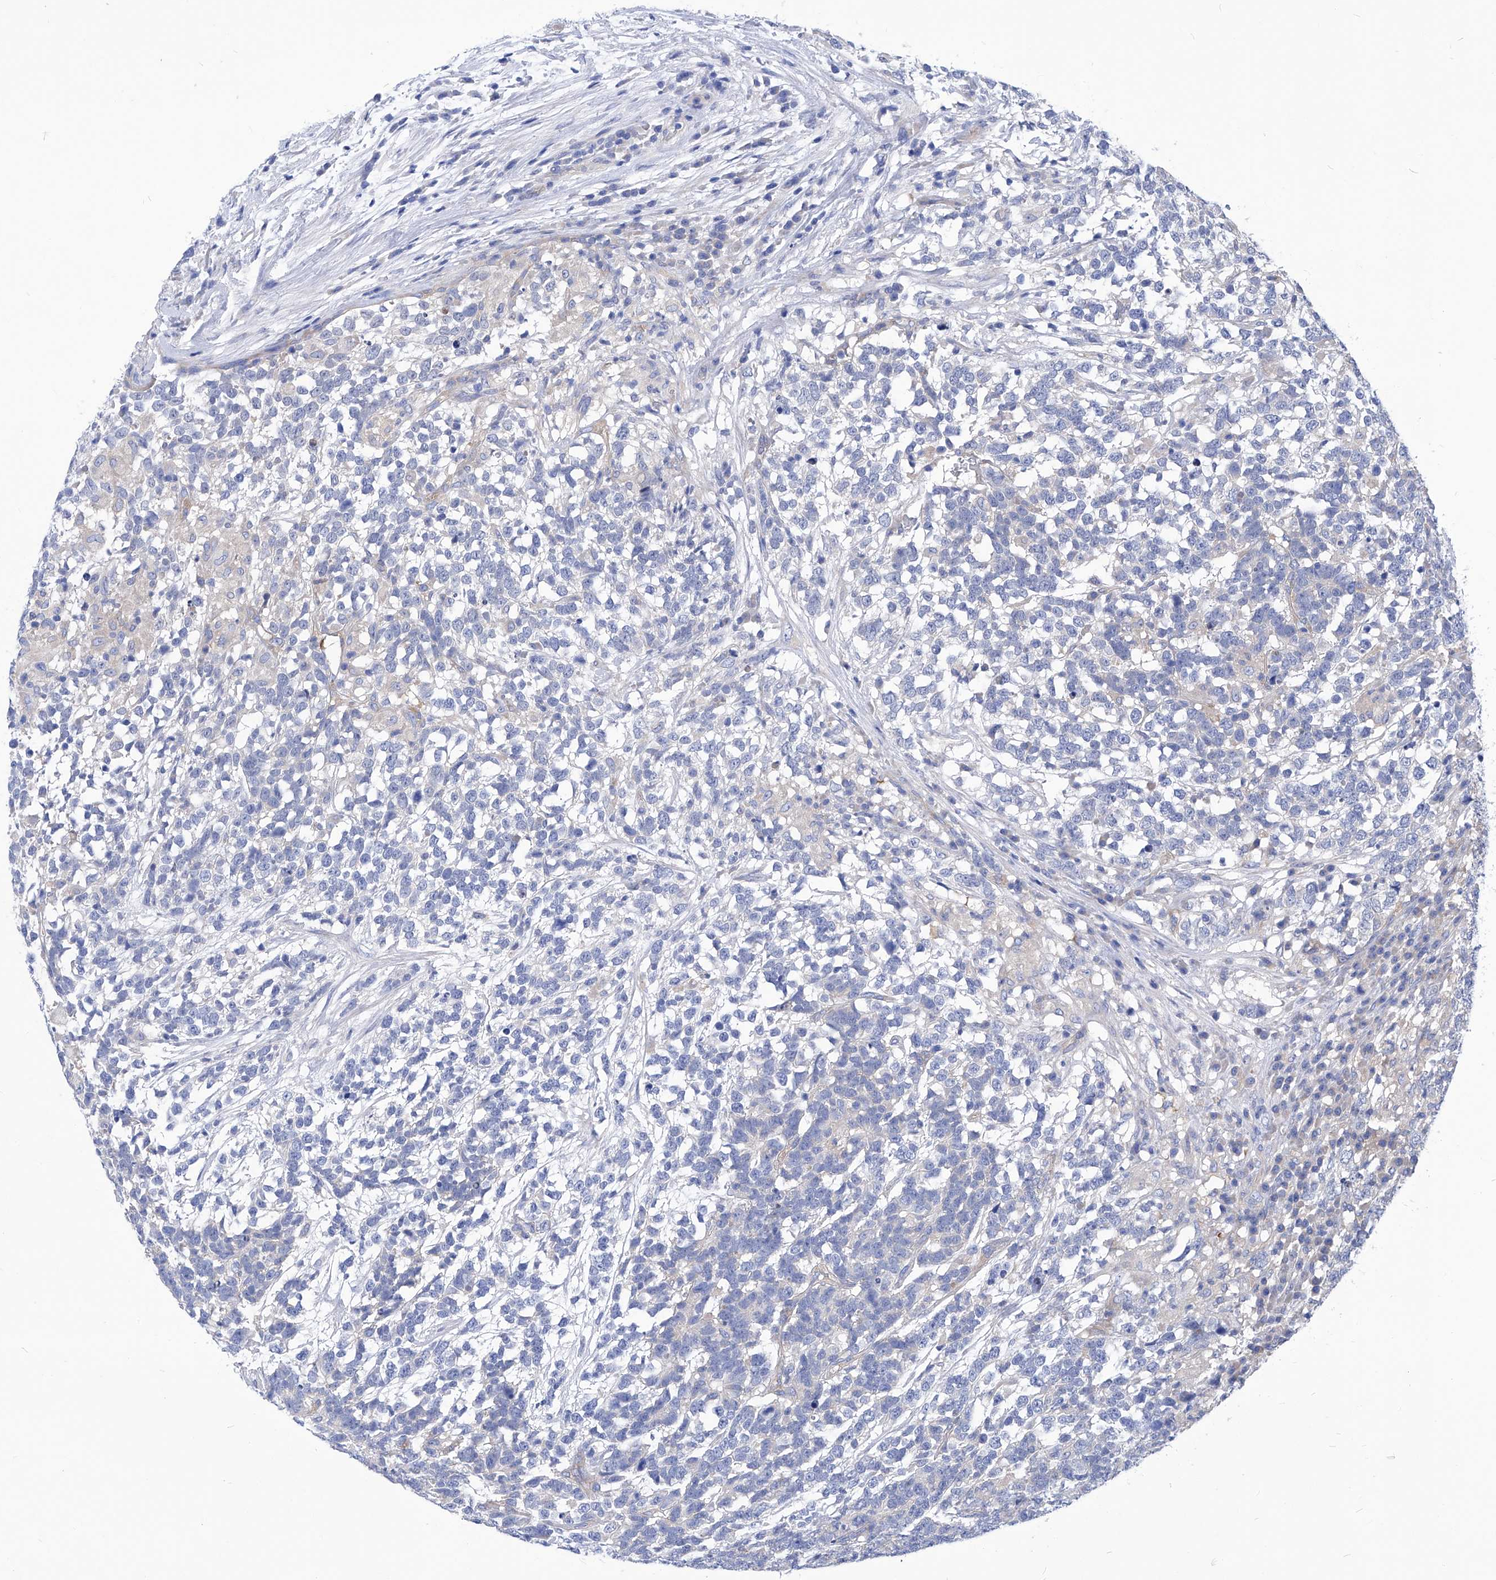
{"staining": {"intensity": "weak", "quantity": "<25%", "location": "cytoplasmic/membranous"}, "tissue": "testis cancer", "cell_type": "Tumor cells", "image_type": "cancer", "snomed": [{"axis": "morphology", "description": "Carcinoma, Embryonal, NOS"}, {"axis": "topography", "description": "Testis"}], "caption": "Tumor cells are negative for brown protein staining in testis embryonal carcinoma.", "gene": "XPNPEP1", "patient": {"sex": "male", "age": 26}}